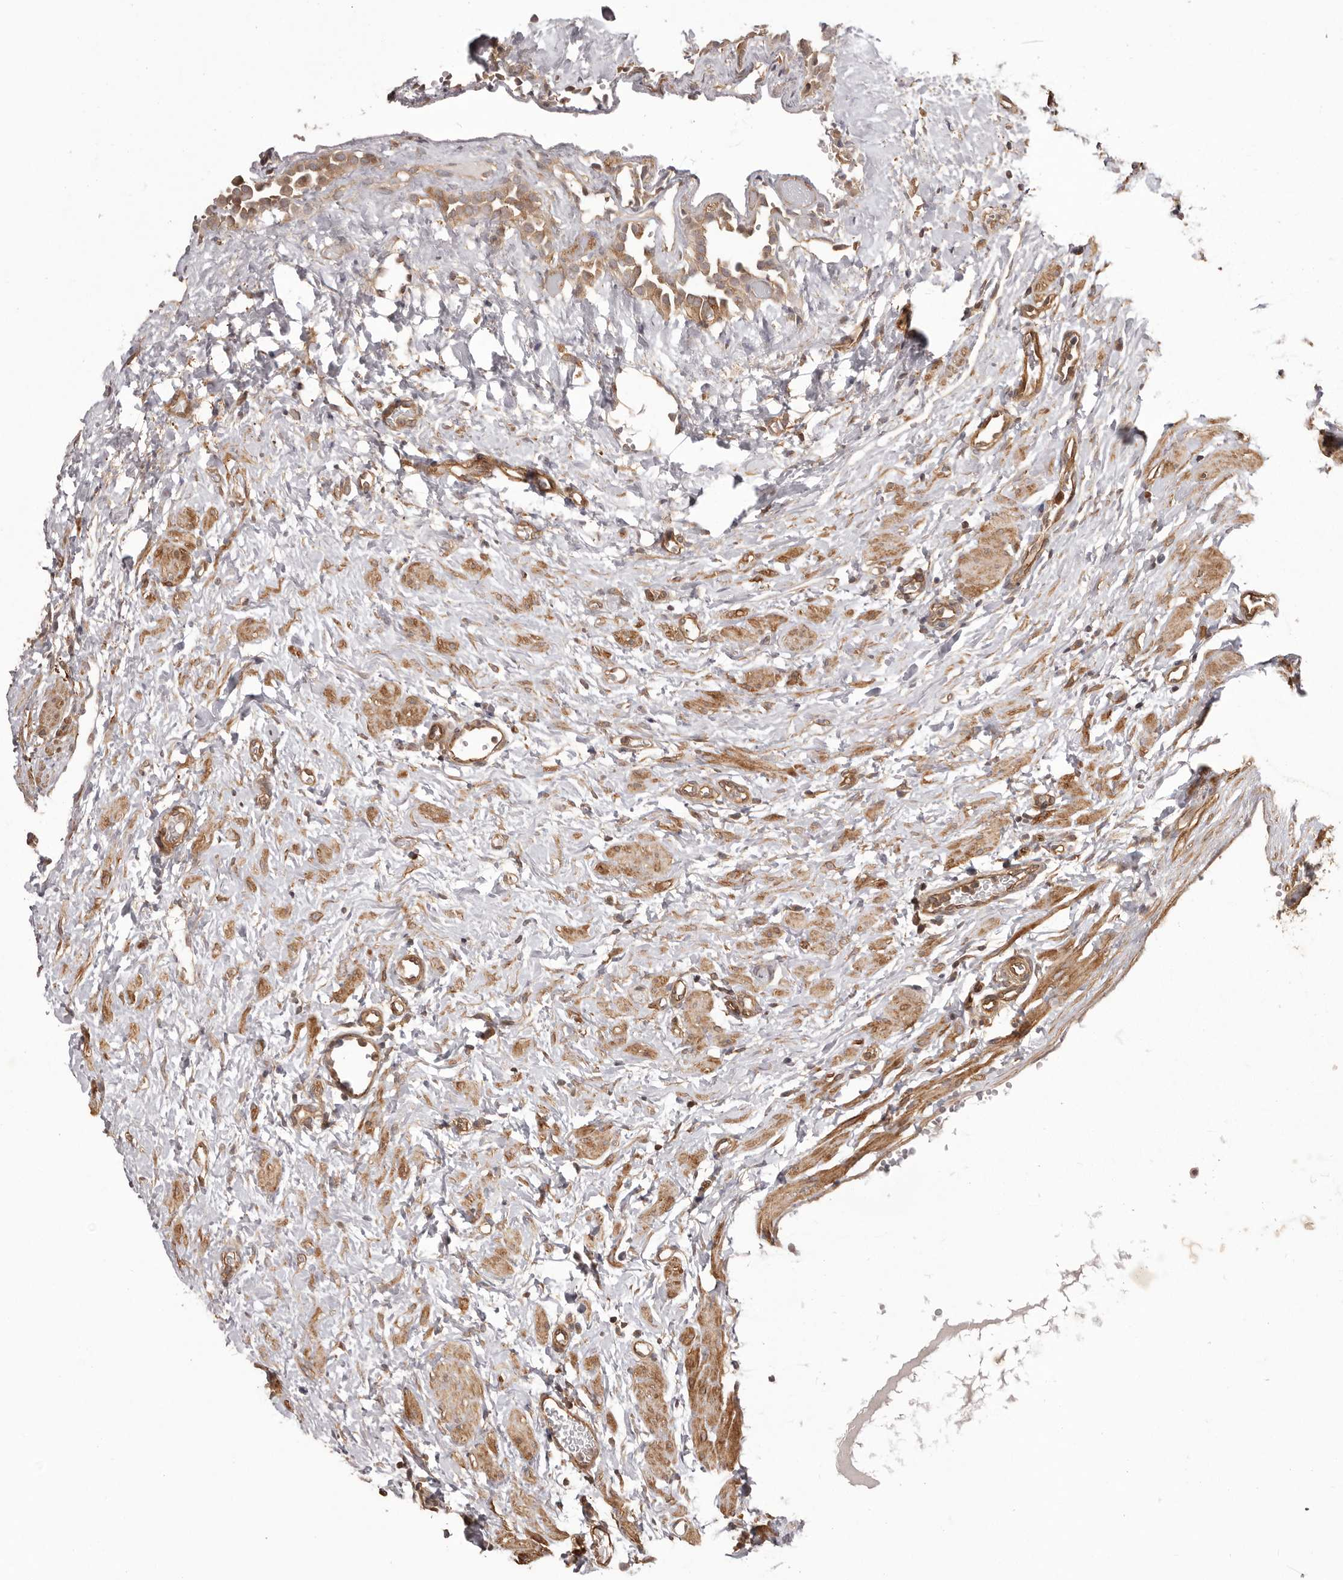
{"staining": {"intensity": "weak", "quantity": "<25%", "location": "cytoplasmic/membranous"}, "tissue": "ovary", "cell_type": "Ovarian stroma cells", "image_type": "normal", "snomed": [{"axis": "morphology", "description": "Normal tissue, NOS"}, {"axis": "morphology", "description": "Cyst, NOS"}, {"axis": "topography", "description": "Ovary"}], "caption": "Immunohistochemical staining of normal human ovary exhibits no significant staining in ovarian stroma cells.", "gene": "NFKBIA", "patient": {"sex": "female", "age": 33}}